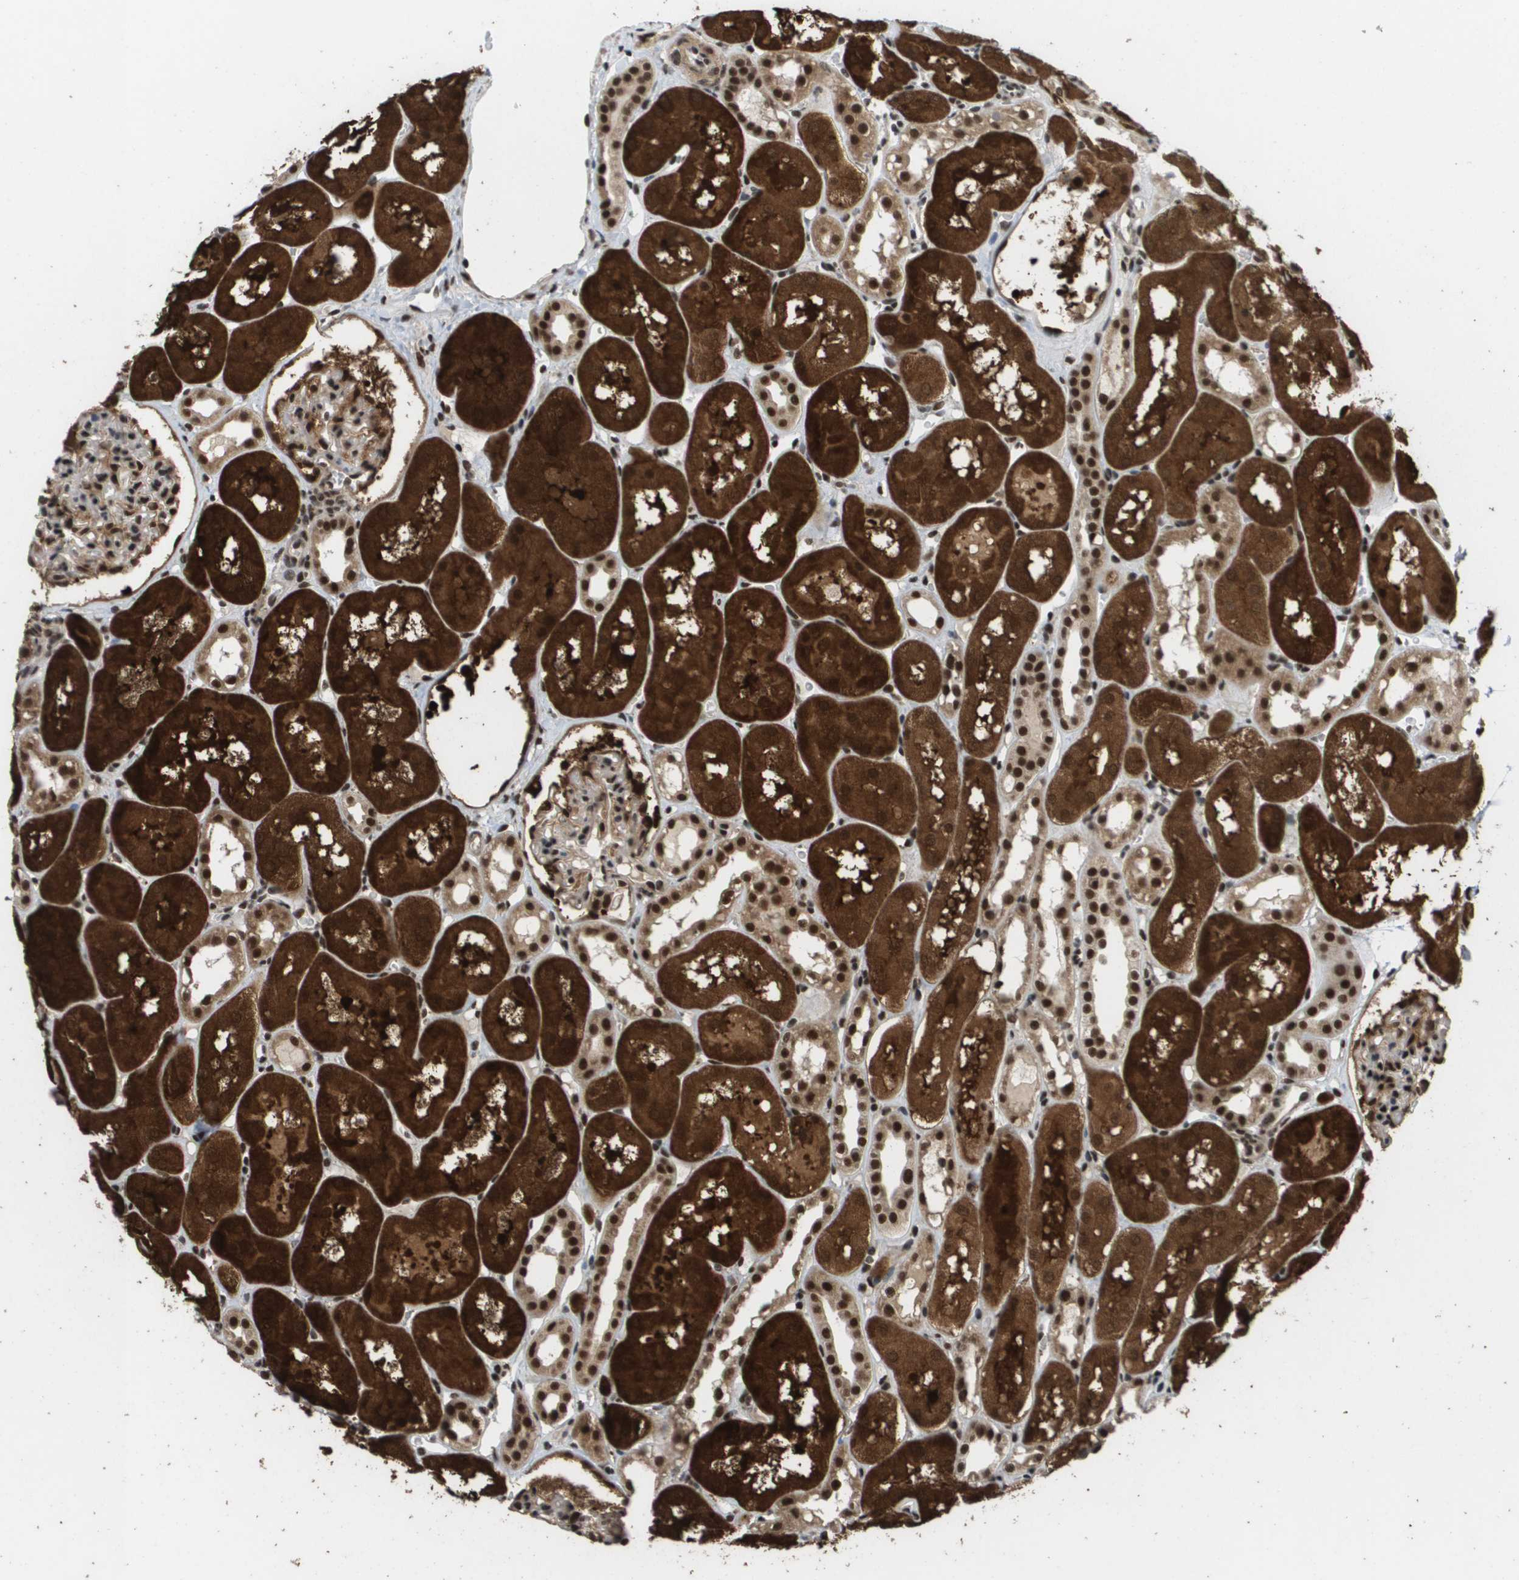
{"staining": {"intensity": "moderate", "quantity": "25%-75%", "location": "nuclear"}, "tissue": "kidney", "cell_type": "Cells in glomeruli", "image_type": "normal", "snomed": [{"axis": "morphology", "description": "Normal tissue, NOS"}, {"axis": "topography", "description": "Kidney"}, {"axis": "topography", "description": "Urinary bladder"}], "caption": "IHC (DAB (3,3'-diaminobenzidine)) staining of unremarkable kidney shows moderate nuclear protein expression in about 25%-75% of cells in glomeruli. The protein of interest is stained brown, and the nuclei are stained in blue (DAB (3,3'-diaminobenzidine) IHC with brightfield microscopy, high magnification).", "gene": "PRCC", "patient": {"sex": "male", "age": 16}}